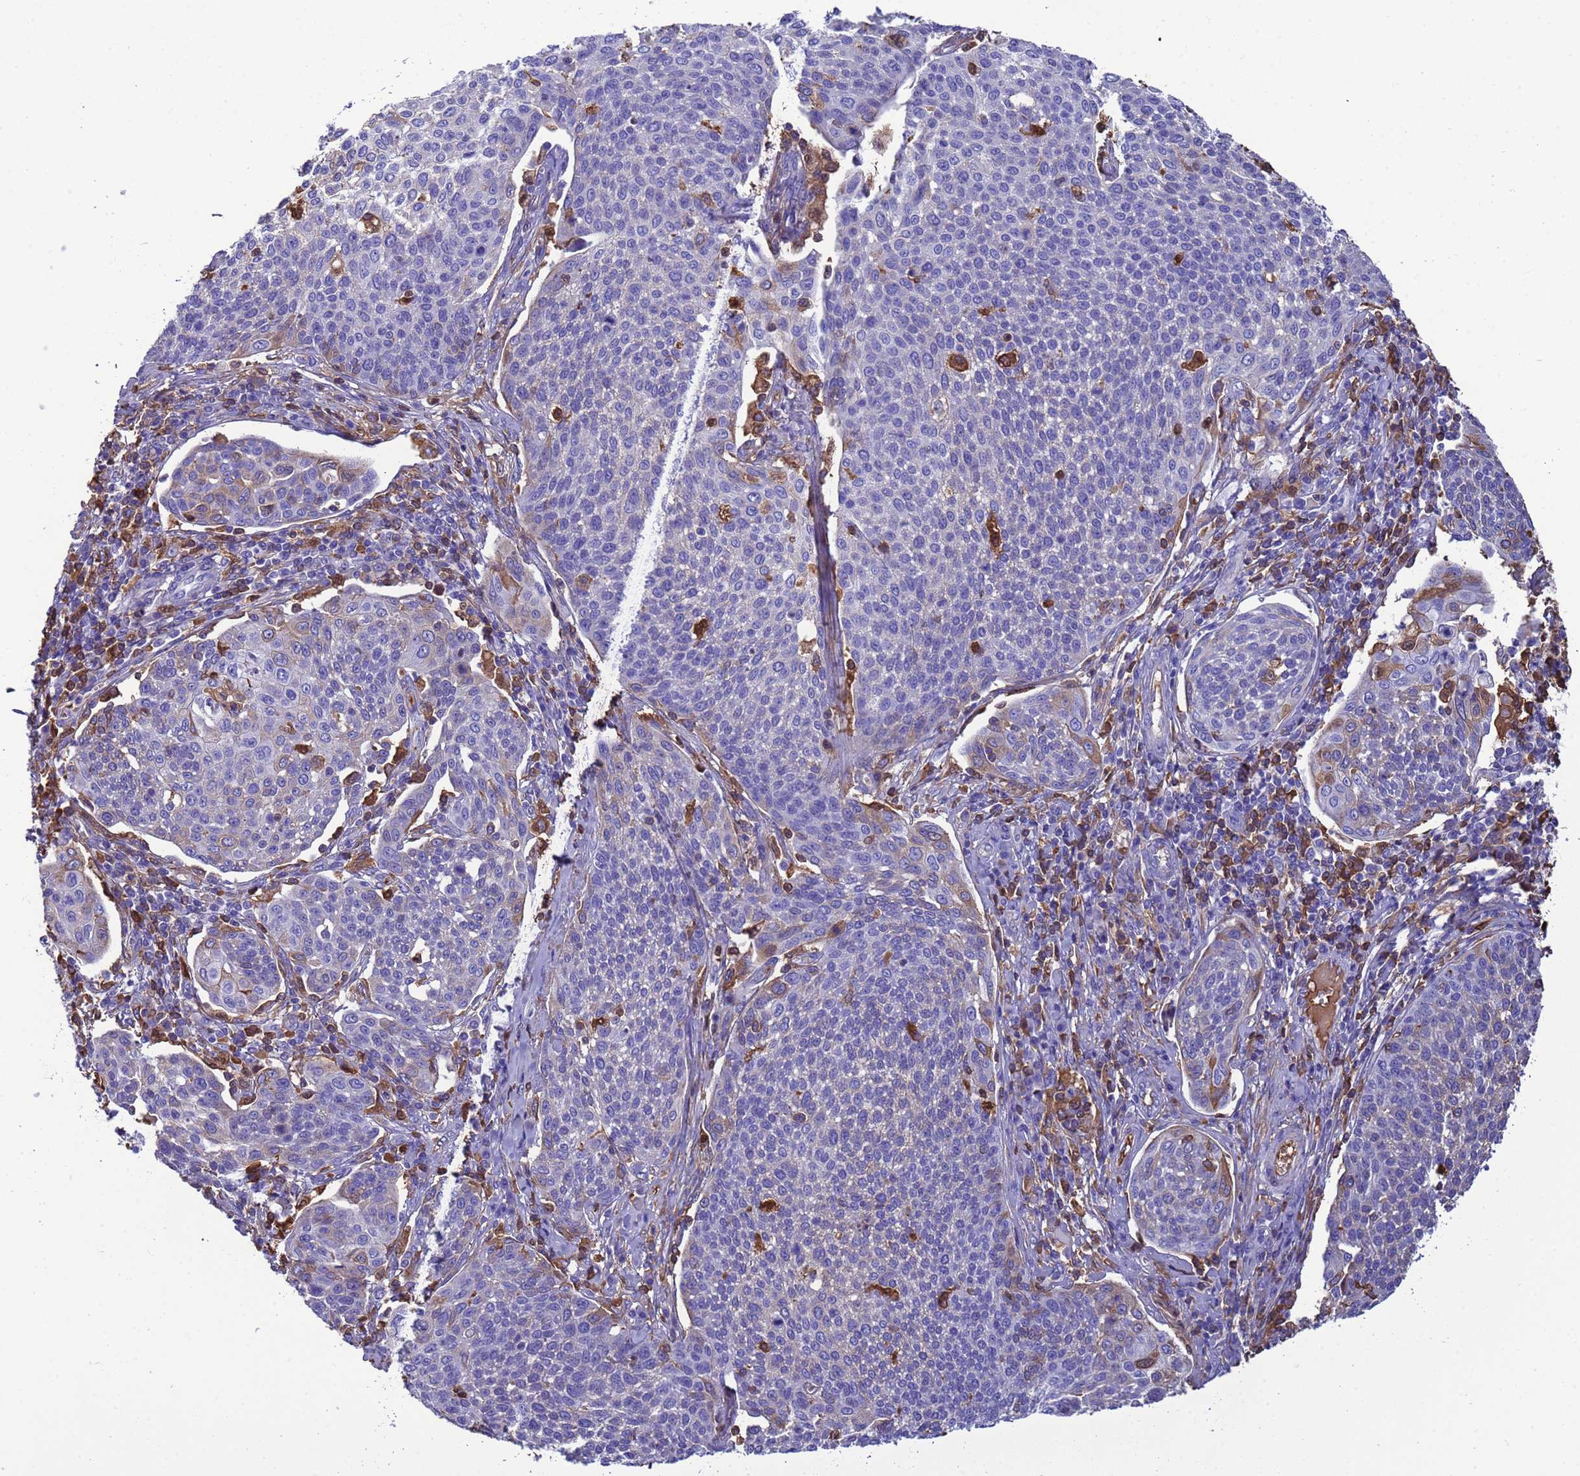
{"staining": {"intensity": "negative", "quantity": "none", "location": "none"}, "tissue": "cervical cancer", "cell_type": "Tumor cells", "image_type": "cancer", "snomed": [{"axis": "morphology", "description": "Squamous cell carcinoma, NOS"}, {"axis": "topography", "description": "Cervix"}], "caption": "Tumor cells show no significant expression in cervical squamous cell carcinoma.", "gene": "H1-7", "patient": {"sex": "female", "age": 34}}